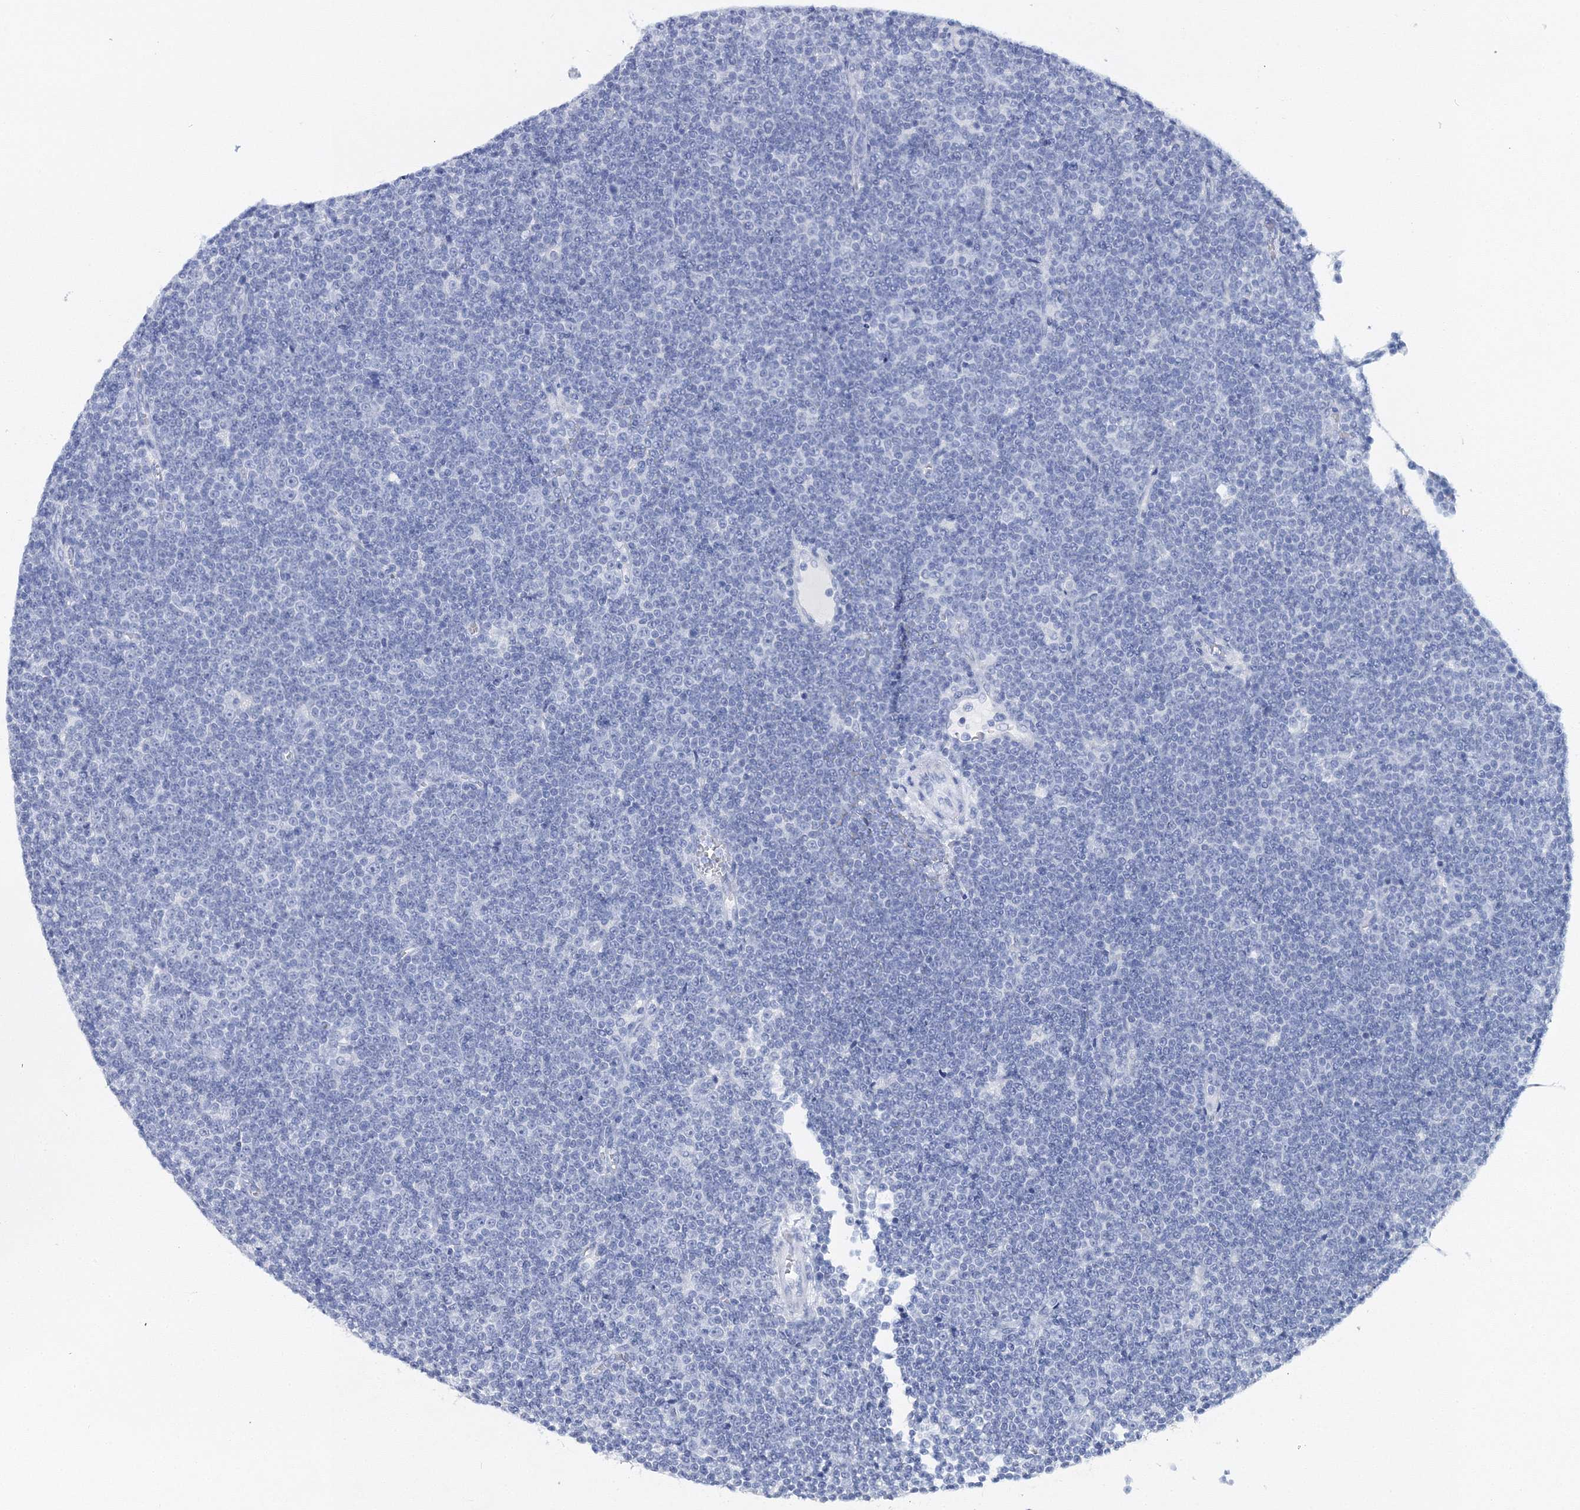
{"staining": {"intensity": "negative", "quantity": "none", "location": "none"}, "tissue": "lymphoma", "cell_type": "Tumor cells", "image_type": "cancer", "snomed": [{"axis": "morphology", "description": "Malignant lymphoma, non-Hodgkin's type, Low grade"}, {"axis": "topography", "description": "Lymph node"}], "caption": "Human lymphoma stained for a protein using immunohistochemistry (IHC) exhibits no expression in tumor cells.", "gene": "MYOZ2", "patient": {"sex": "female", "age": 67}}